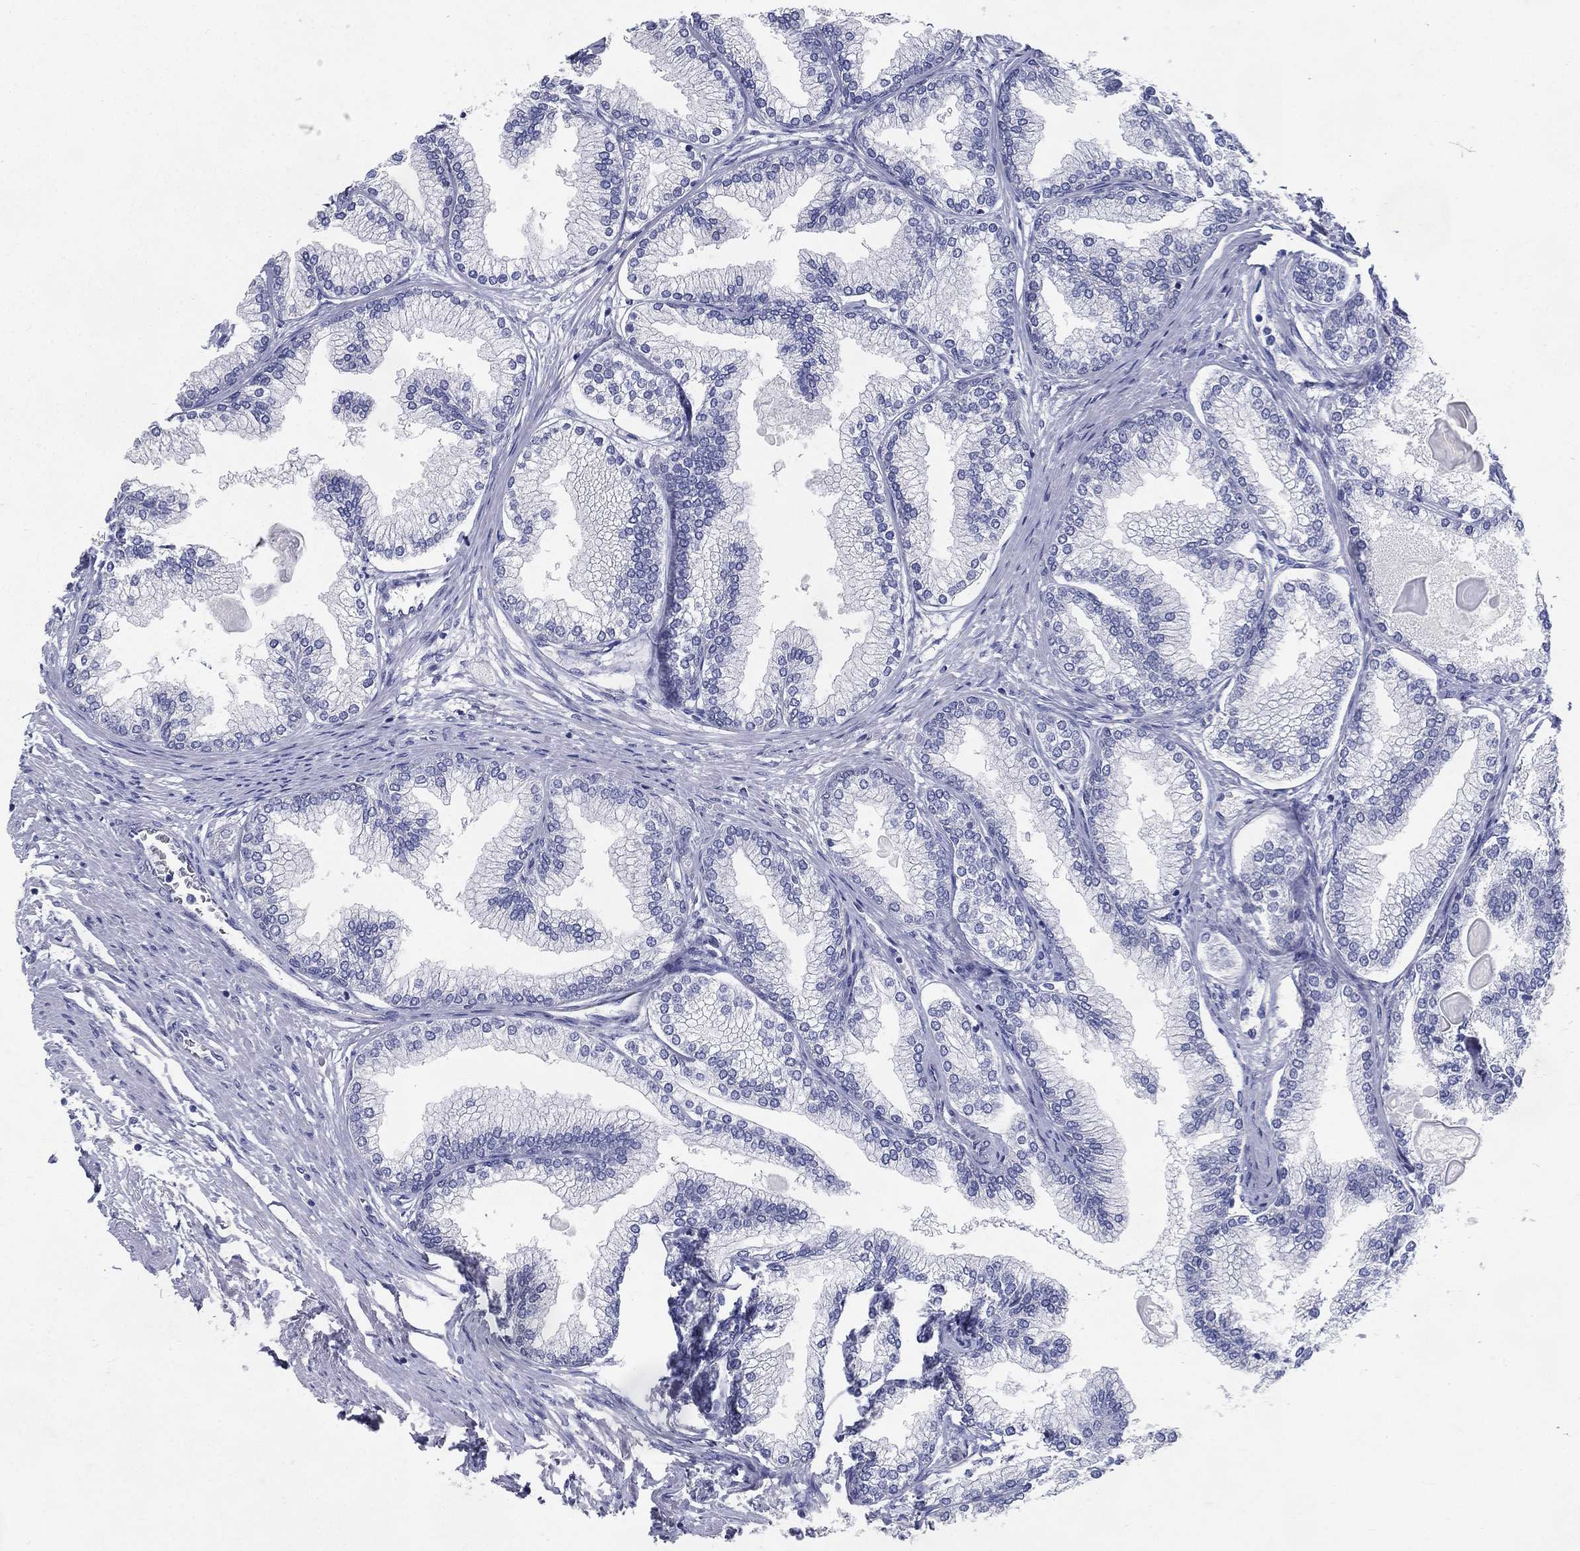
{"staining": {"intensity": "negative", "quantity": "none", "location": "none"}, "tissue": "prostate", "cell_type": "Glandular cells", "image_type": "normal", "snomed": [{"axis": "morphology", "description": "Normal tissue, NOS"}, {"axis": "topography", "description": "Prostate"}], "caption": "IHC image of unremarkable prostate stained for a protein (brown), which demonstrates no expression in glandular cells. (DAB immunohistochemistry with hematoxylin counter stain).", "gene": "RGS13", "patient": {"sex": "male", "age": 72}}